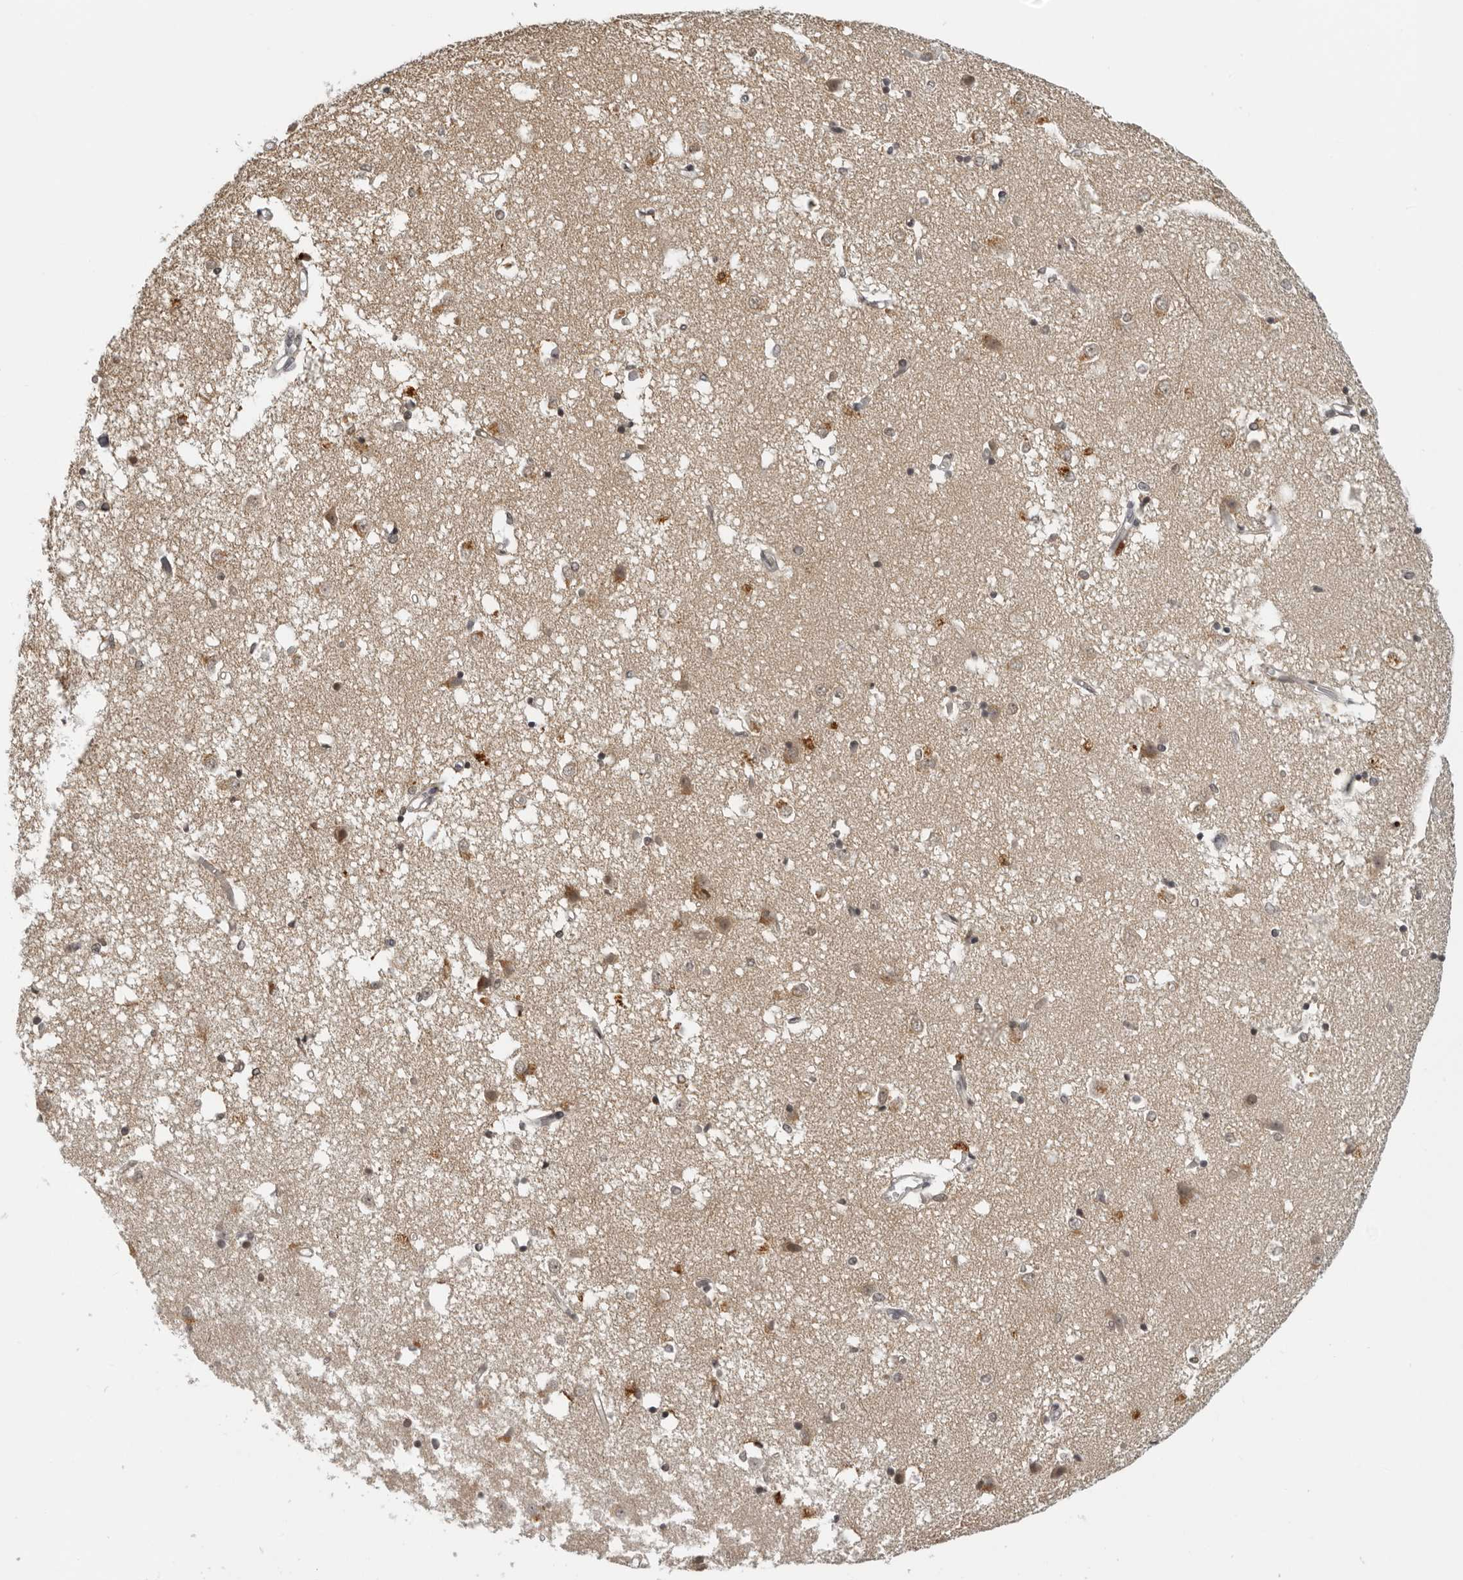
{"staining": {"intensity": "weak", "quantity": "<25%", "location": "cytoplasmic/membranous"}, "tissue": "caudate", "cell_type": "Glial cells", "image_type": "normal", "snomed": [{"axis": "morphology", "description": "Normal tissue, NOS"}, {"axis": "topography", "description": "Lateral ventricle wall"}], "caption": "An IHC photomicrograph of benign caudate is shown. There is no staining in glial cells of caudate.", "gene": "MAF", "patient": {"sex": "male", "age": 45}}